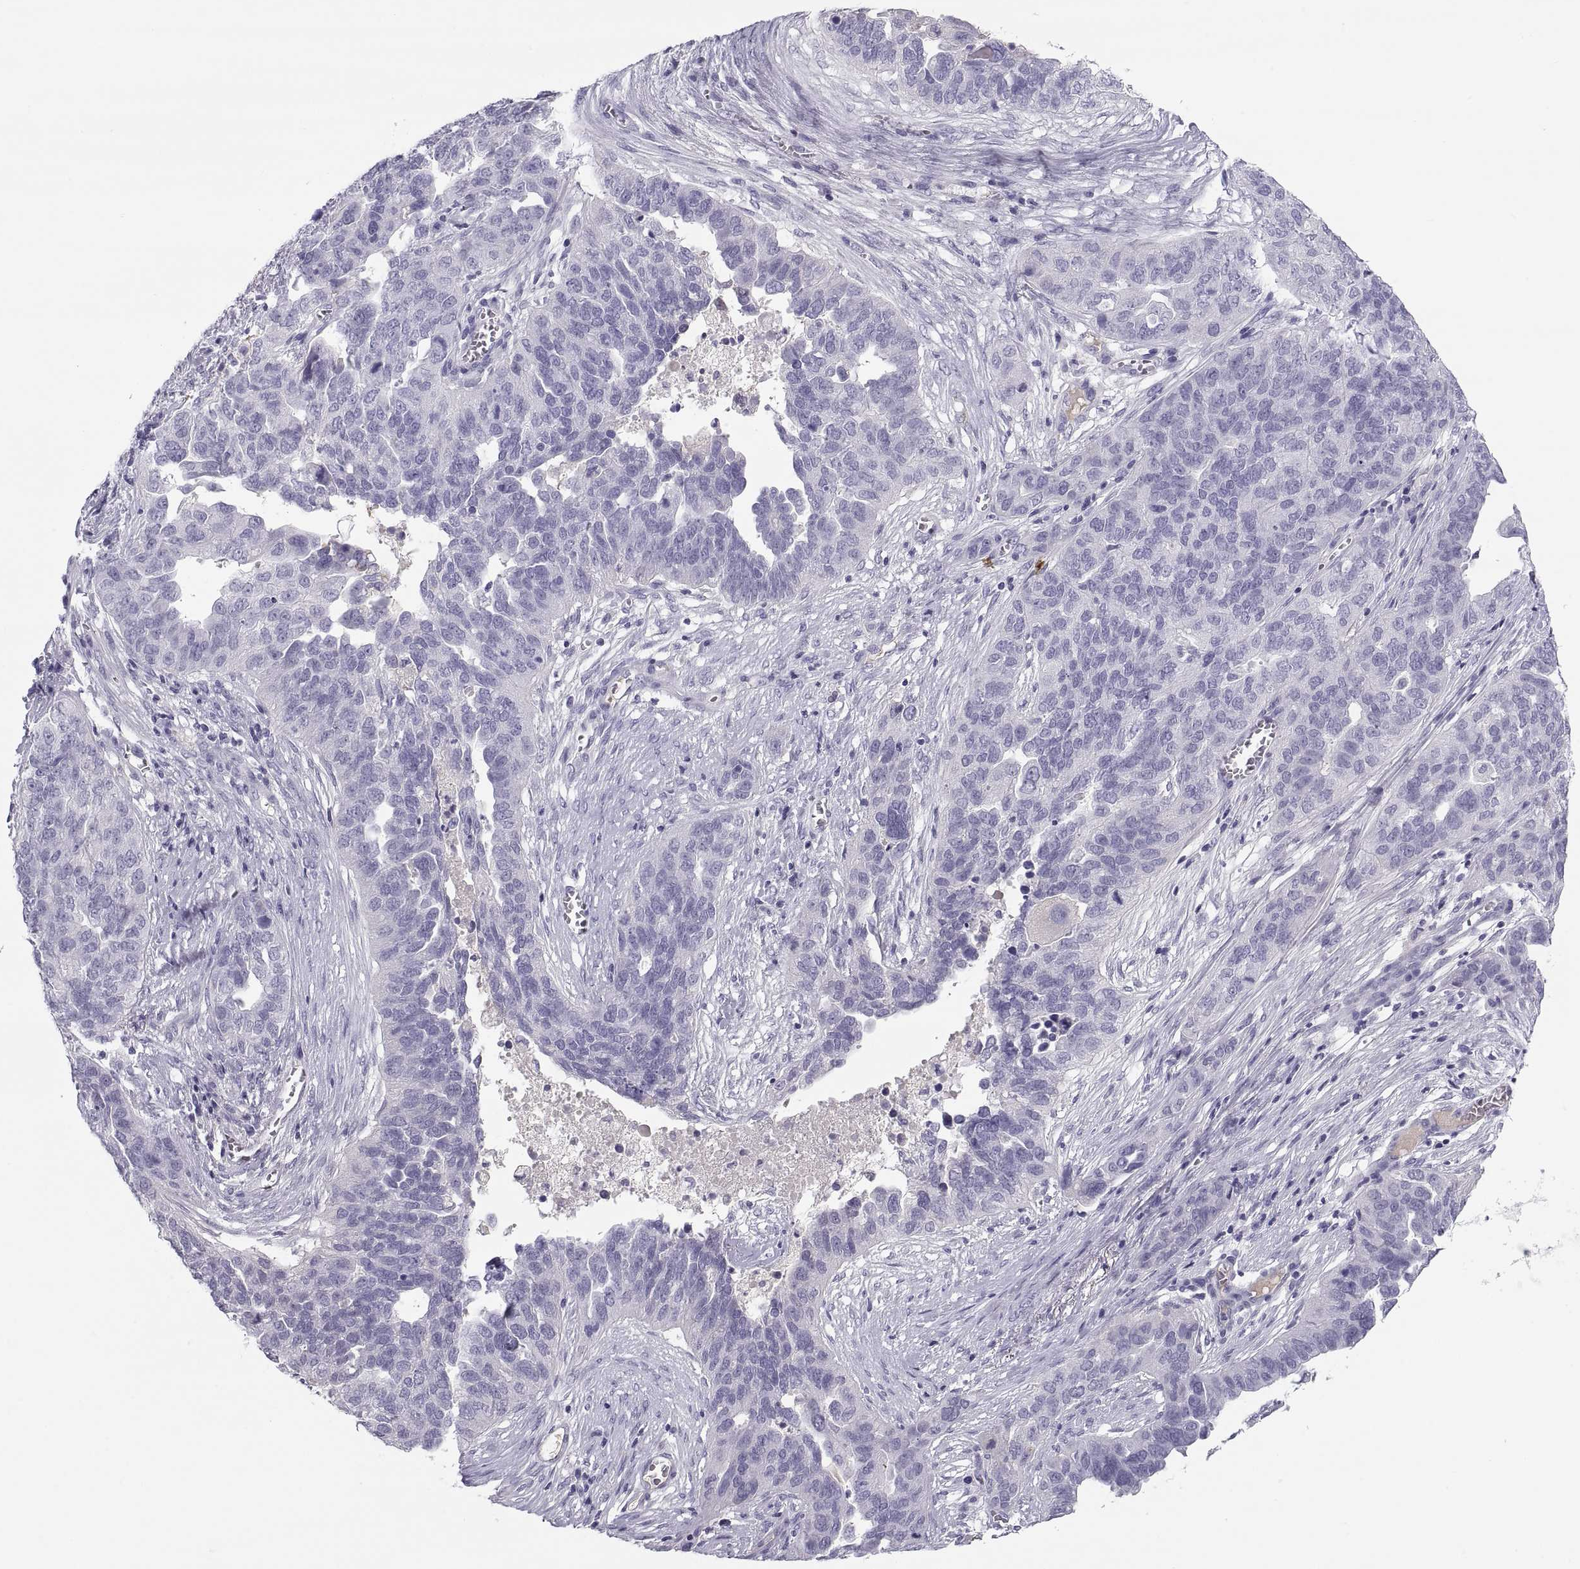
{"staining": {"intensity": "negative", "quantity": "none", "location": "none"}, "tissue": "ovarian cancer", "cell_type": "Tumor cells", "image_type": "cancer", "snomed": [{"axis": "morphology", "description": "Carcinoma, endometroid"}, {"axis": "topography", "description": "Soft tissue"}, {"axis": "topography", "description": "Ovary"}], "caption": "This is a photomicrograph of immunohistochemistry staining of ovarian endometroid carcinoma, which shows no positivity in tumor cells.", "gene": "MAGEB2", "patient": {"sex": "female", "age": 52}}